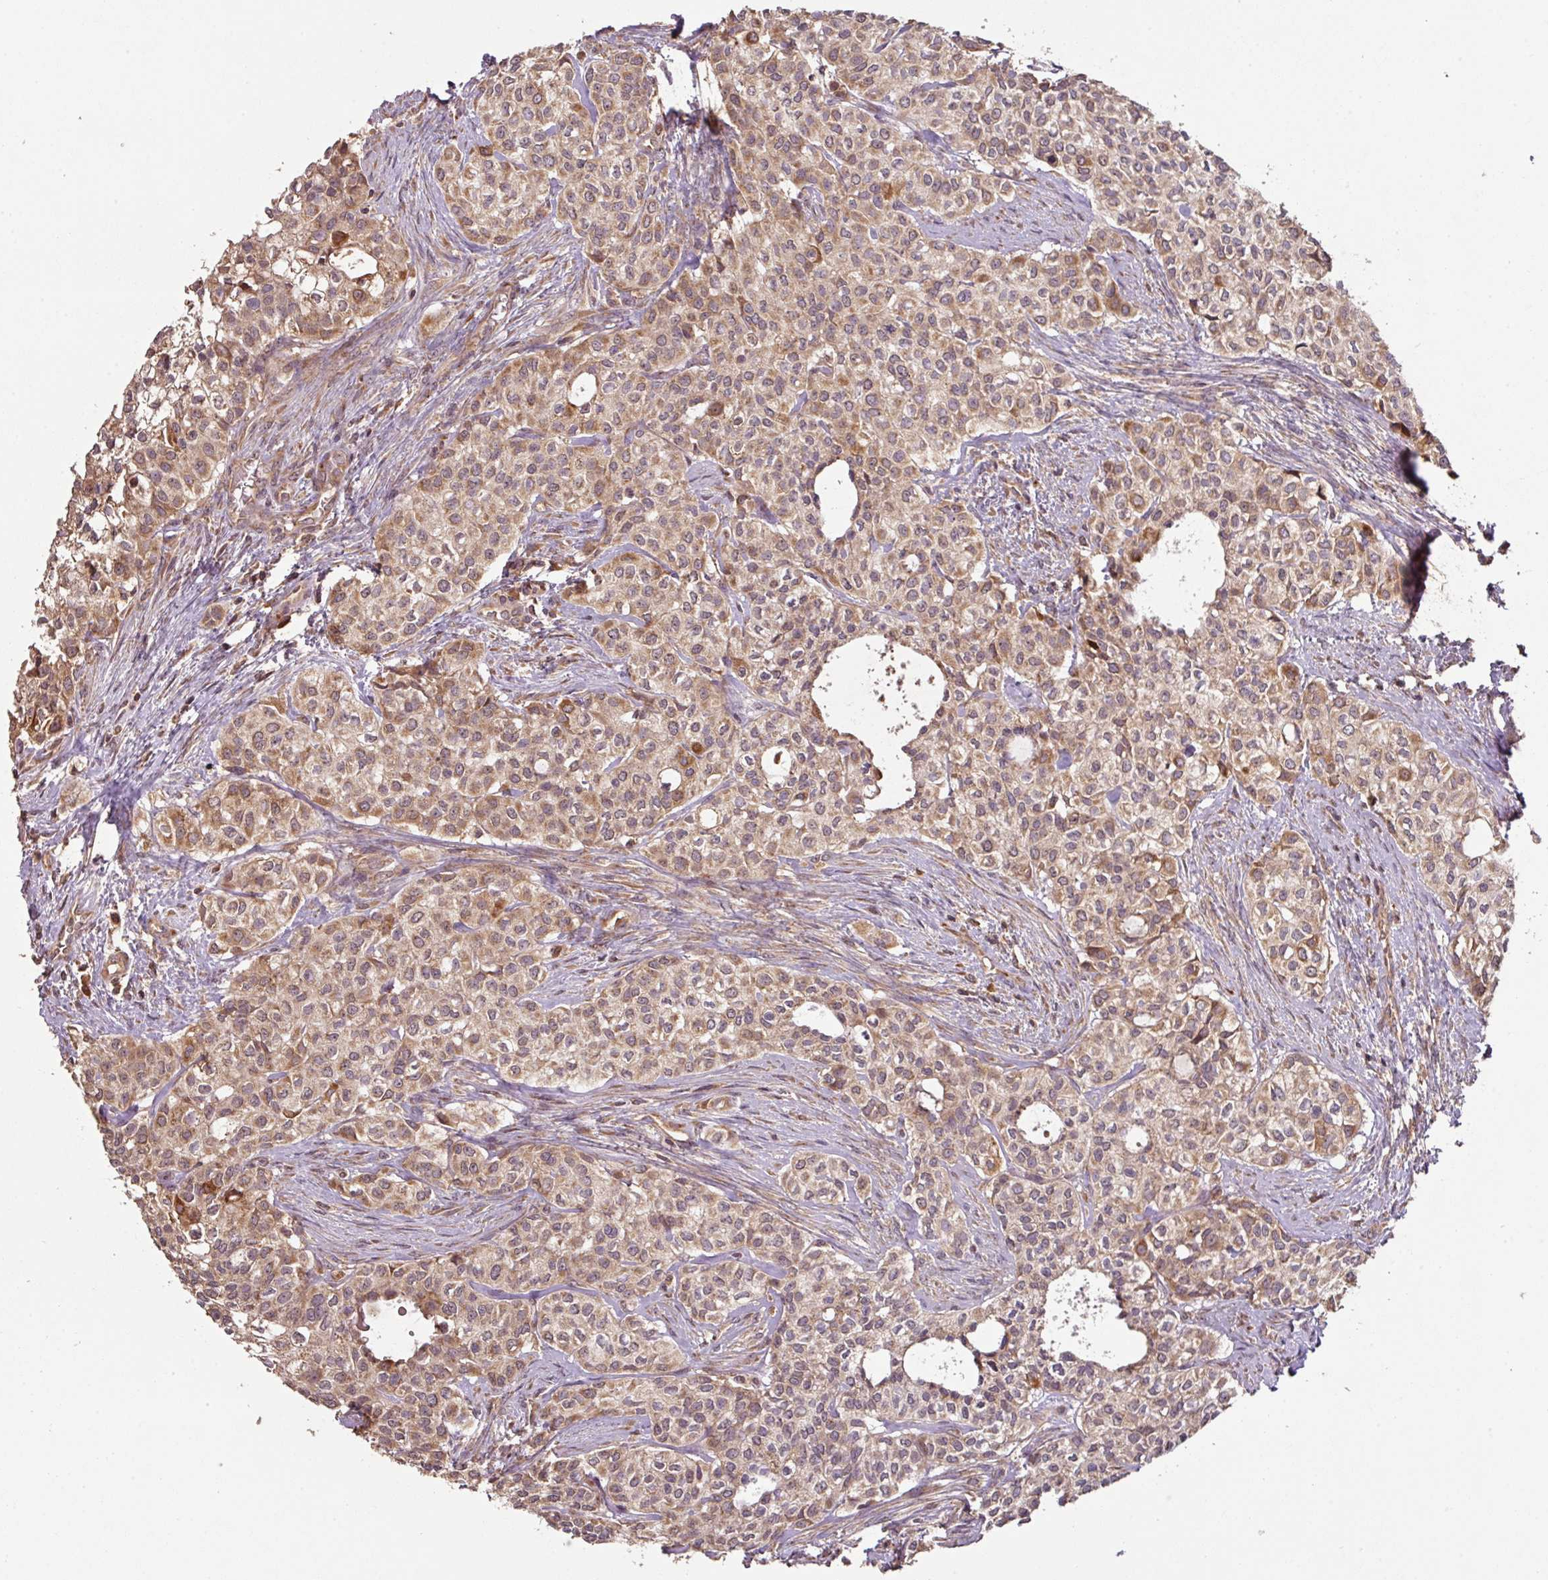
{"staining": {"intensity": "moderate", "quantity": ">75%", "location": "cytoplasmic/membranous"}, "tissue": "head and neck cancer", "cell_type": "Tumor cells", "image_type": "cancer", "snomed": [{"axis": "morphology", "description": "Adenocarcinoma, NOS"}, {"axis": "topography", "description": "Head-Neck"}], "caption": "A micrograph of head and neck cancer (adenocarcinoma) stained for a protein reveals moderate cytoplasmic/membranous brown staining in tumor cells. Using DAB (3,3'-diaminobenzidine) (brown) and hematoxylin (blue) stains, captured at high magnification using brightfield microscopy.", "gene": "MRRF", "patient": {"sex": "male", "age": 81}}